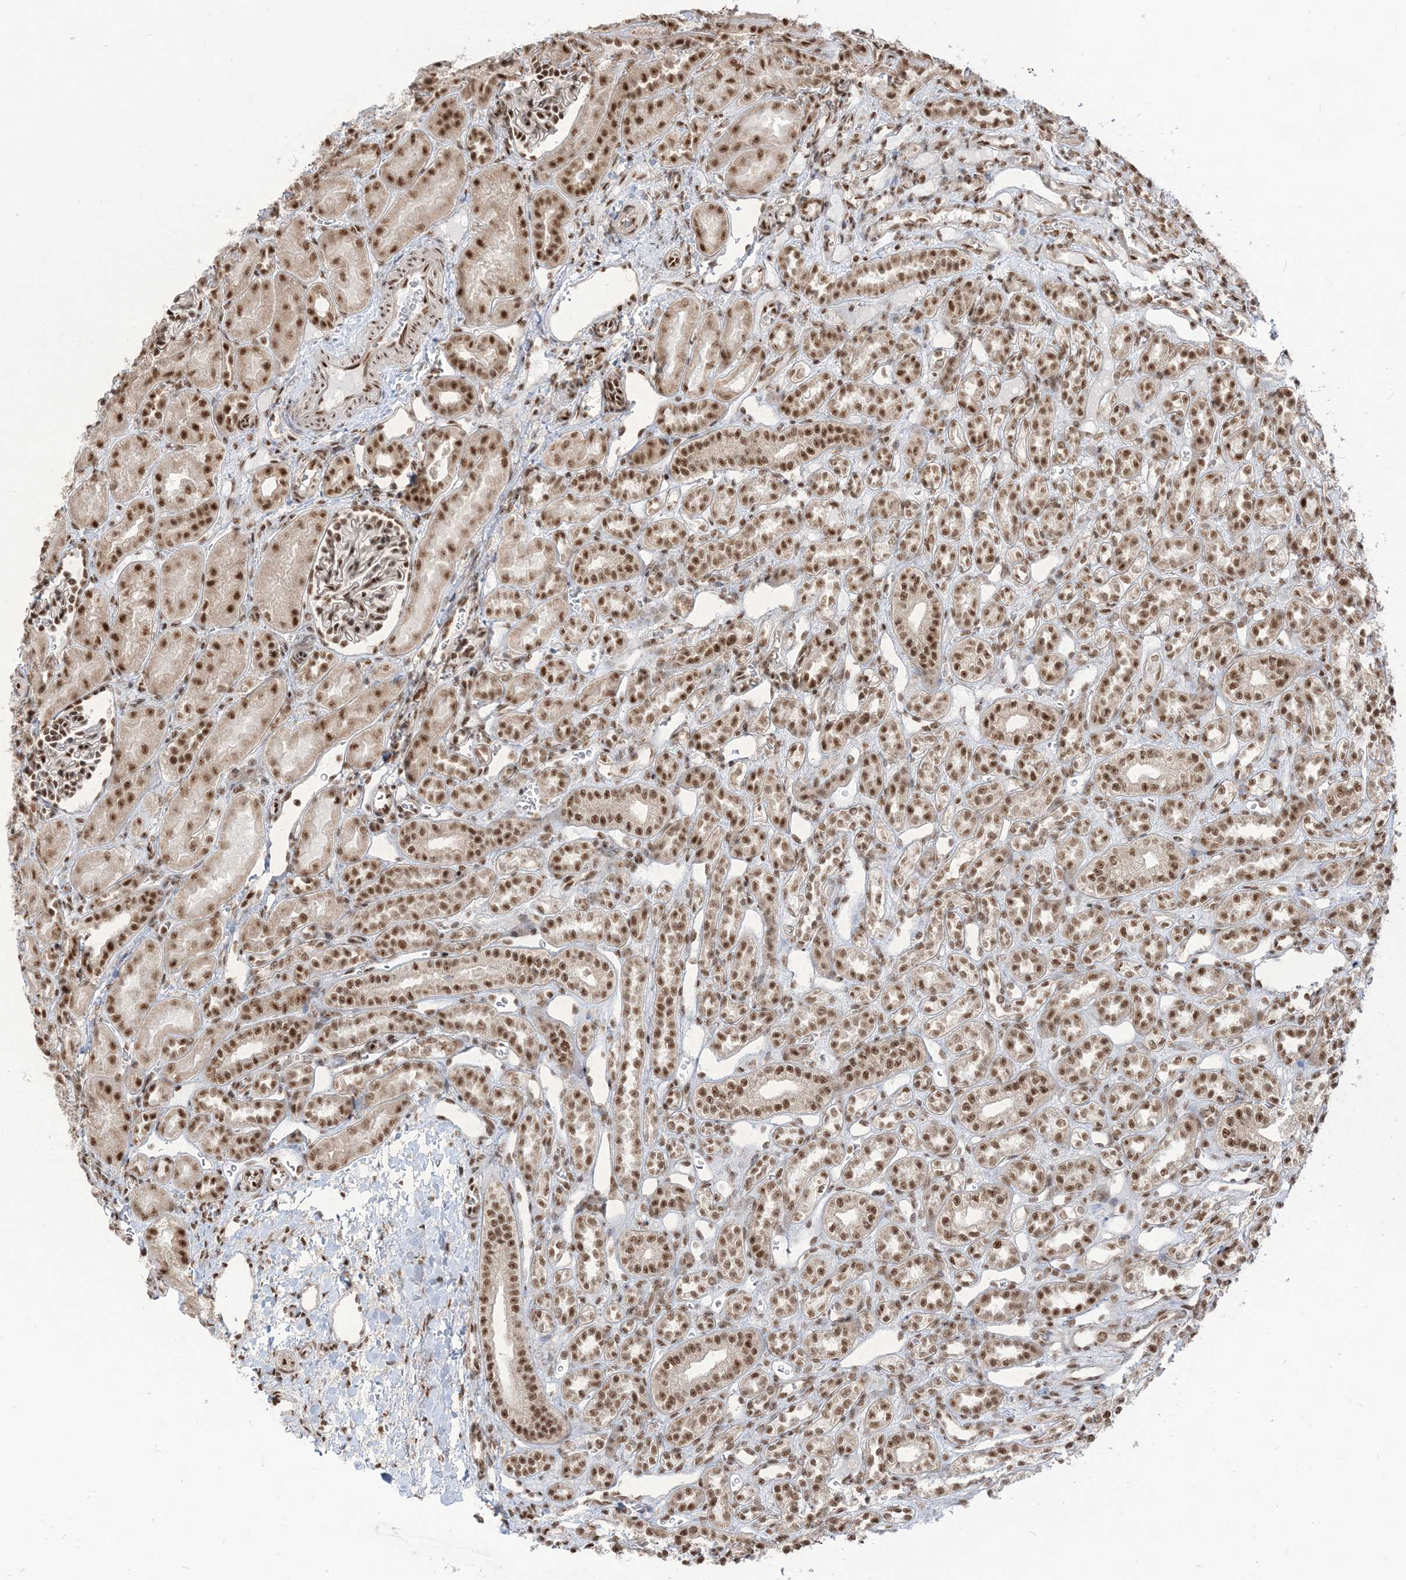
{"staining": {"intensity": "strong", "quantity": ">75%", "location": "nuclear"}, "tissue": "kidney", "cell_type": "Cells in glomeruli", "image_type": "normal", "snomed": [{"axis": "morphology", "description": "Normal tissue, NOS"}, {"axis": "morphology", "description": "Neoplasm, malignant, NOS"}, {"axis": "topography", "description": "Kidney"}], "caption": "IHC of normal human kidney displays high levels of strong nuclear positivity in approximately >75% of cells in glomeruli.", "gene": "ARGLU1", "patient": {"sex": "female", "age": 1}}